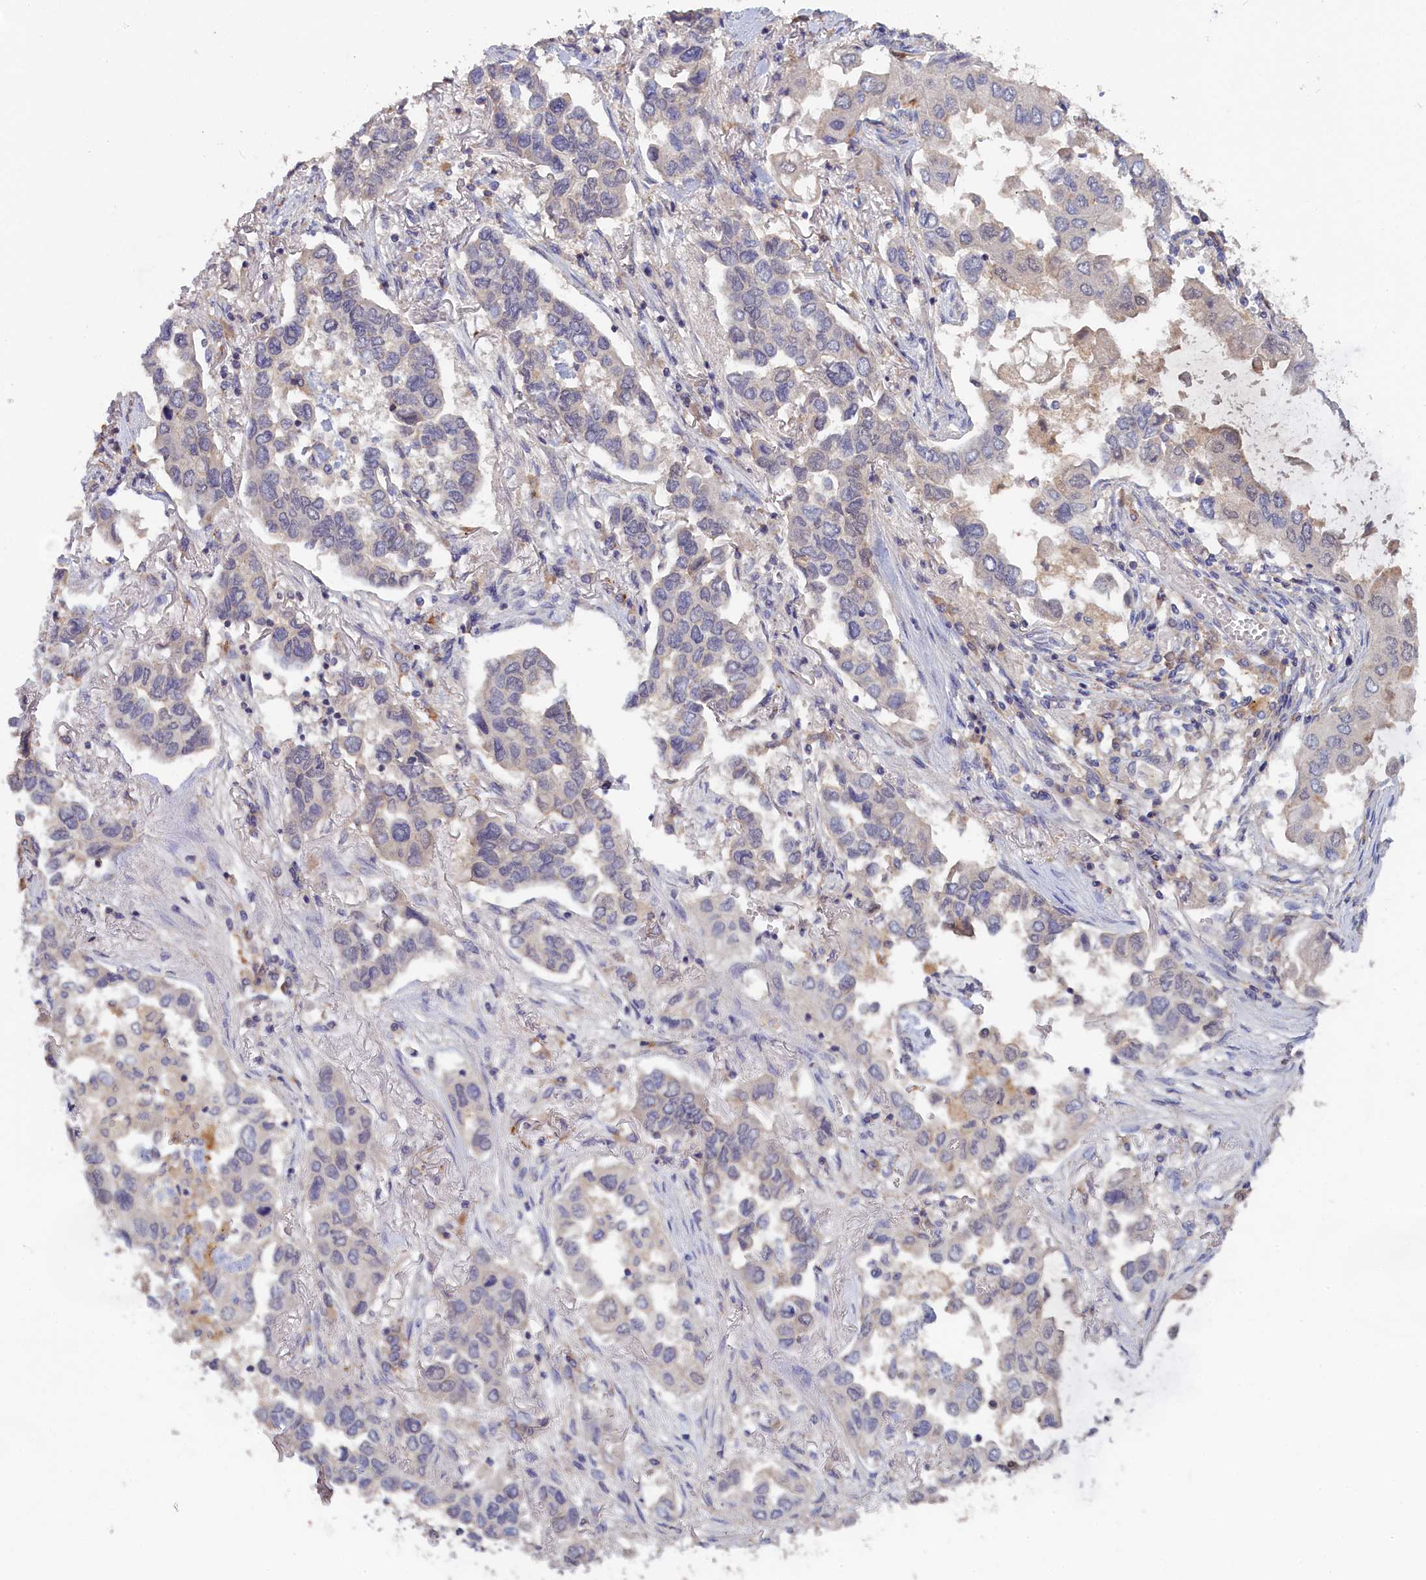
{"staining": {"intensity": "negative", "quantity": "none", "location": "none"}, "tissue": "lung cancer", "cell_type": "Tumor cells", "image_type": "cancer", "snomed": [{"axis": "morphology", "description": "Adenocarcinoma, NOS"}, {"axis": "topography", "description": "Lung"}], "caption": "Immunohistochemical staining of human lung cancer shows no significant staining in tumor cells. The staining is performed using DAB brown chromogen with nuclei counter-stained in using hematoxylin.", "gene": "CELF5", "patient": {"sex": "female", "age": 76}}